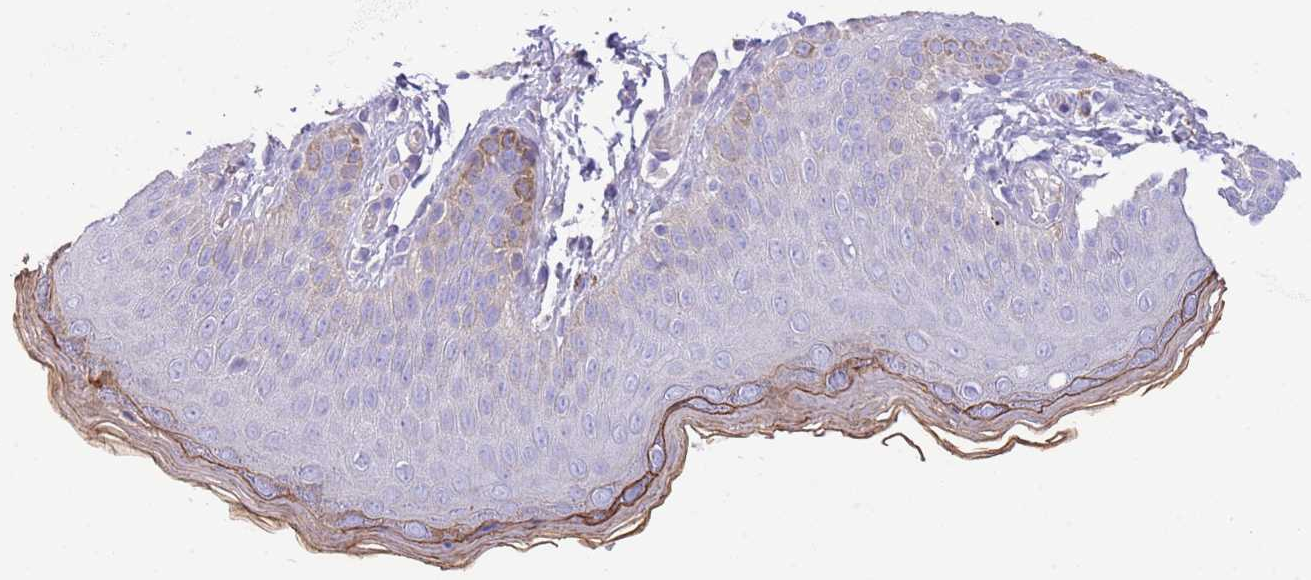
{"staining": {"intensity": "strong", "quantity": "<25%", "location": "cytoplasmic/membranous"}, "tissue": "skin", "cell_type": "Epidermal cells", "image_type": "normal", "snomed": [{"axis": "morphology", "description": "Normal tissue, NOS"}, {"axis": "topography", "description": "Anal"}], "caption": "Human skin stained for a protein (brown) demonstrates strong cytoplasmic/membranous positive expression in approximately <25% of epidermal cells.", "gene": "SFTPA1", "patient": {"sex": "female", "age": 40}}